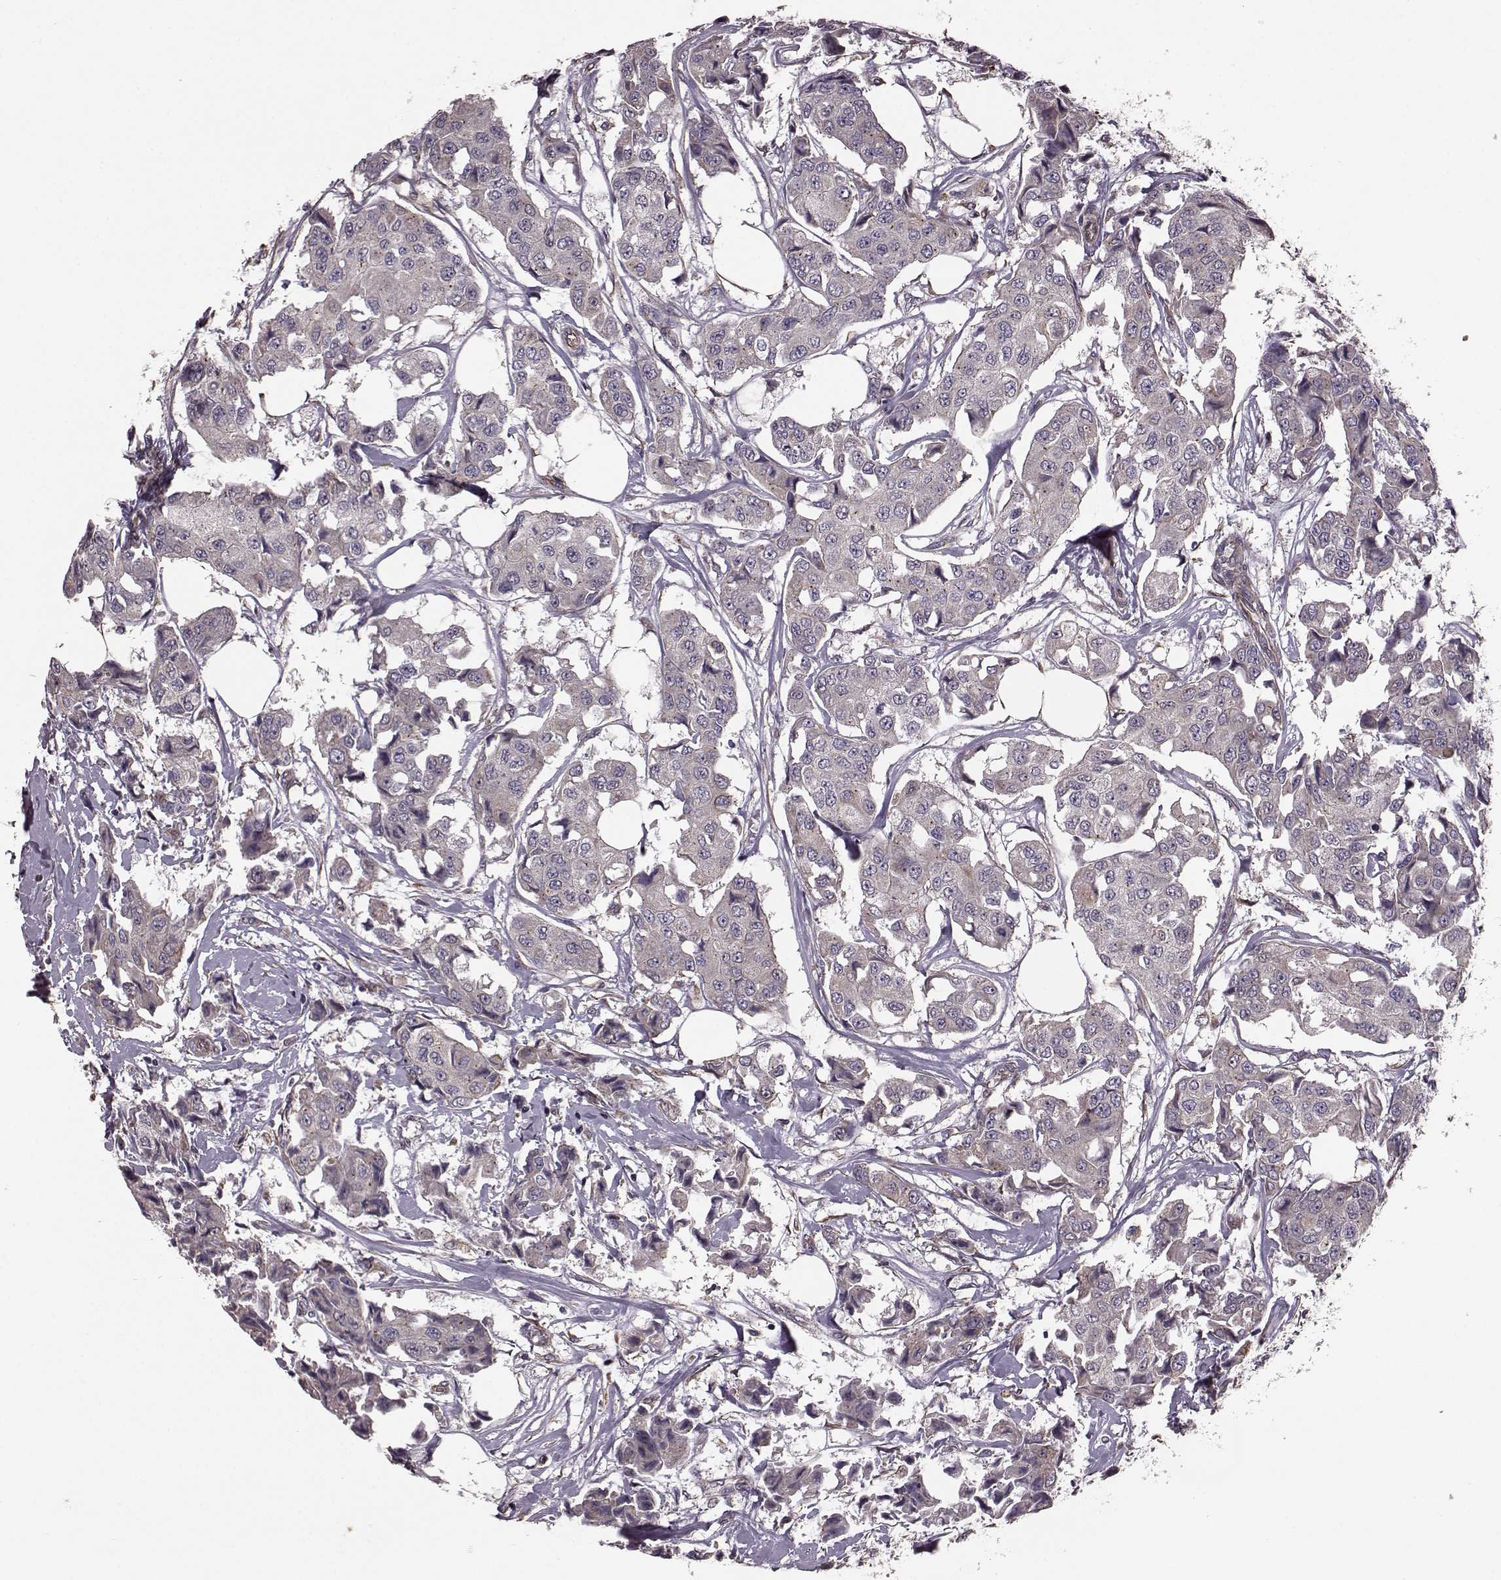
{"staining": {"intensity": "negative", "quantity": "none", "location": "none"}, "tissue": "breast cancer", "cell_type": "Tumor cells", "image_type": "cancer", "snomed": [{"axis": "morphology", "description": "Duct carcinoma"}, {"axis": "topography", "description": "Breast"}, {"axis": "topography", "description": "Lymph node"}], "caption": "This is a histopathology image of immunohistochemistry staining of breast intraductal carcinoma, which shows no positivity in tumor cells. Brightfield microscopy of immunohistochemistry (IHC) stained with DAB (3,3'-diaminobenzidine) (brown) and hematoxylin (blue), captured at high magnification.", "gene": "NTF3", "patient": {"sex": "female", "age": 80}}